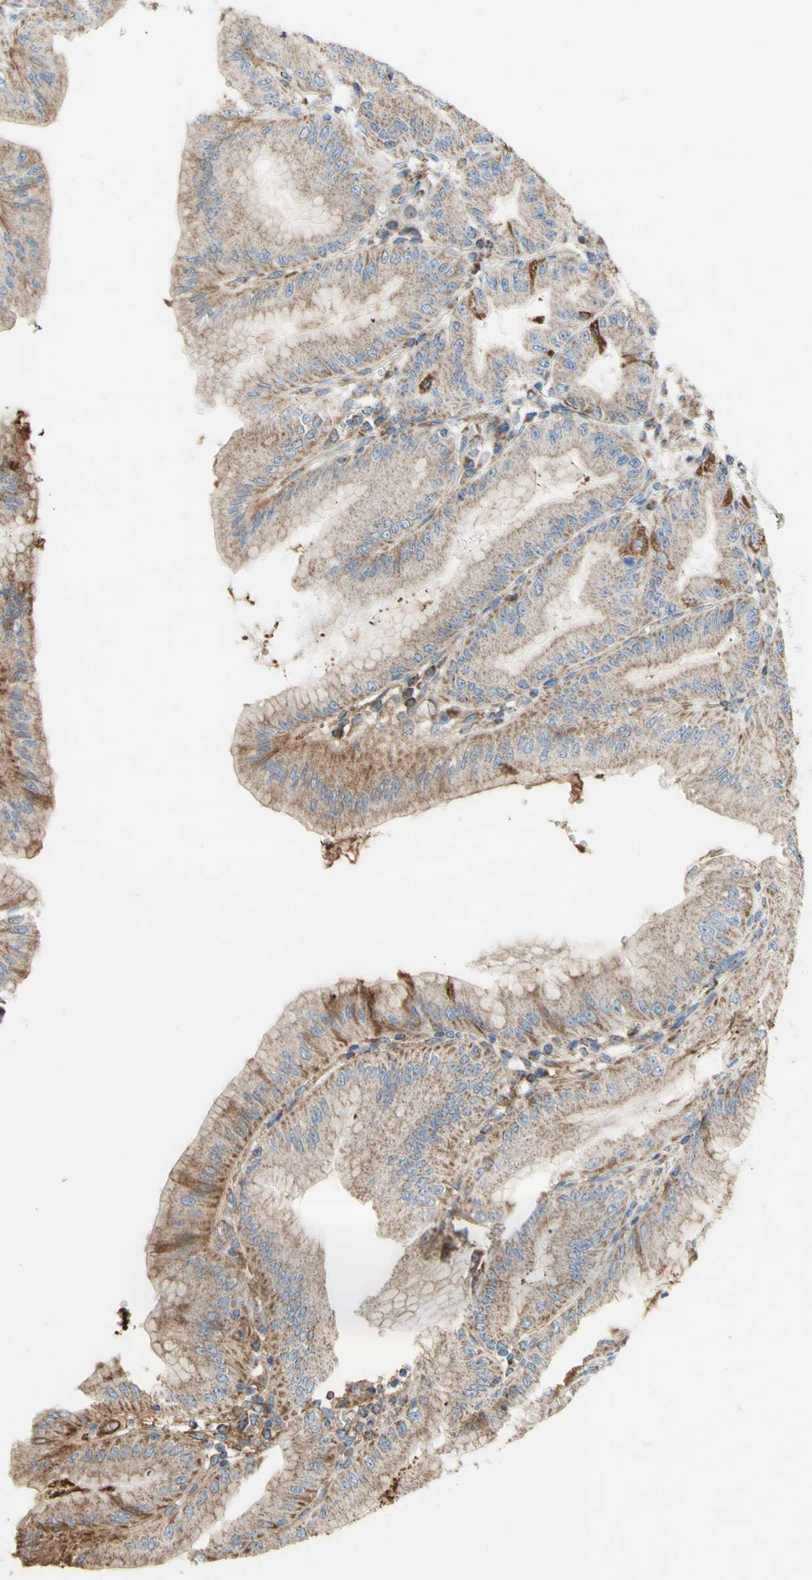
{"staining": {"intensity": "moderate", "quantity": ">75%", "location": "cytoplasmic/membranous"}, "tissue": "stomach", "cell_type": "Glandular cells", "image_type": "normal", "snomed": [{"axis": "morphology", "description": "Normal tissue, NOS"}, {"axis": "topography", "description": "Stomach, lower"}], "caption": "This image displays immunohistochemistry staining of normal human stomach, with medium moderate cytoplasmic/membranous staining in about >75% of glandular cells.", "gene": "SDHB", "patient": {"sex": "male", "age": 71}}